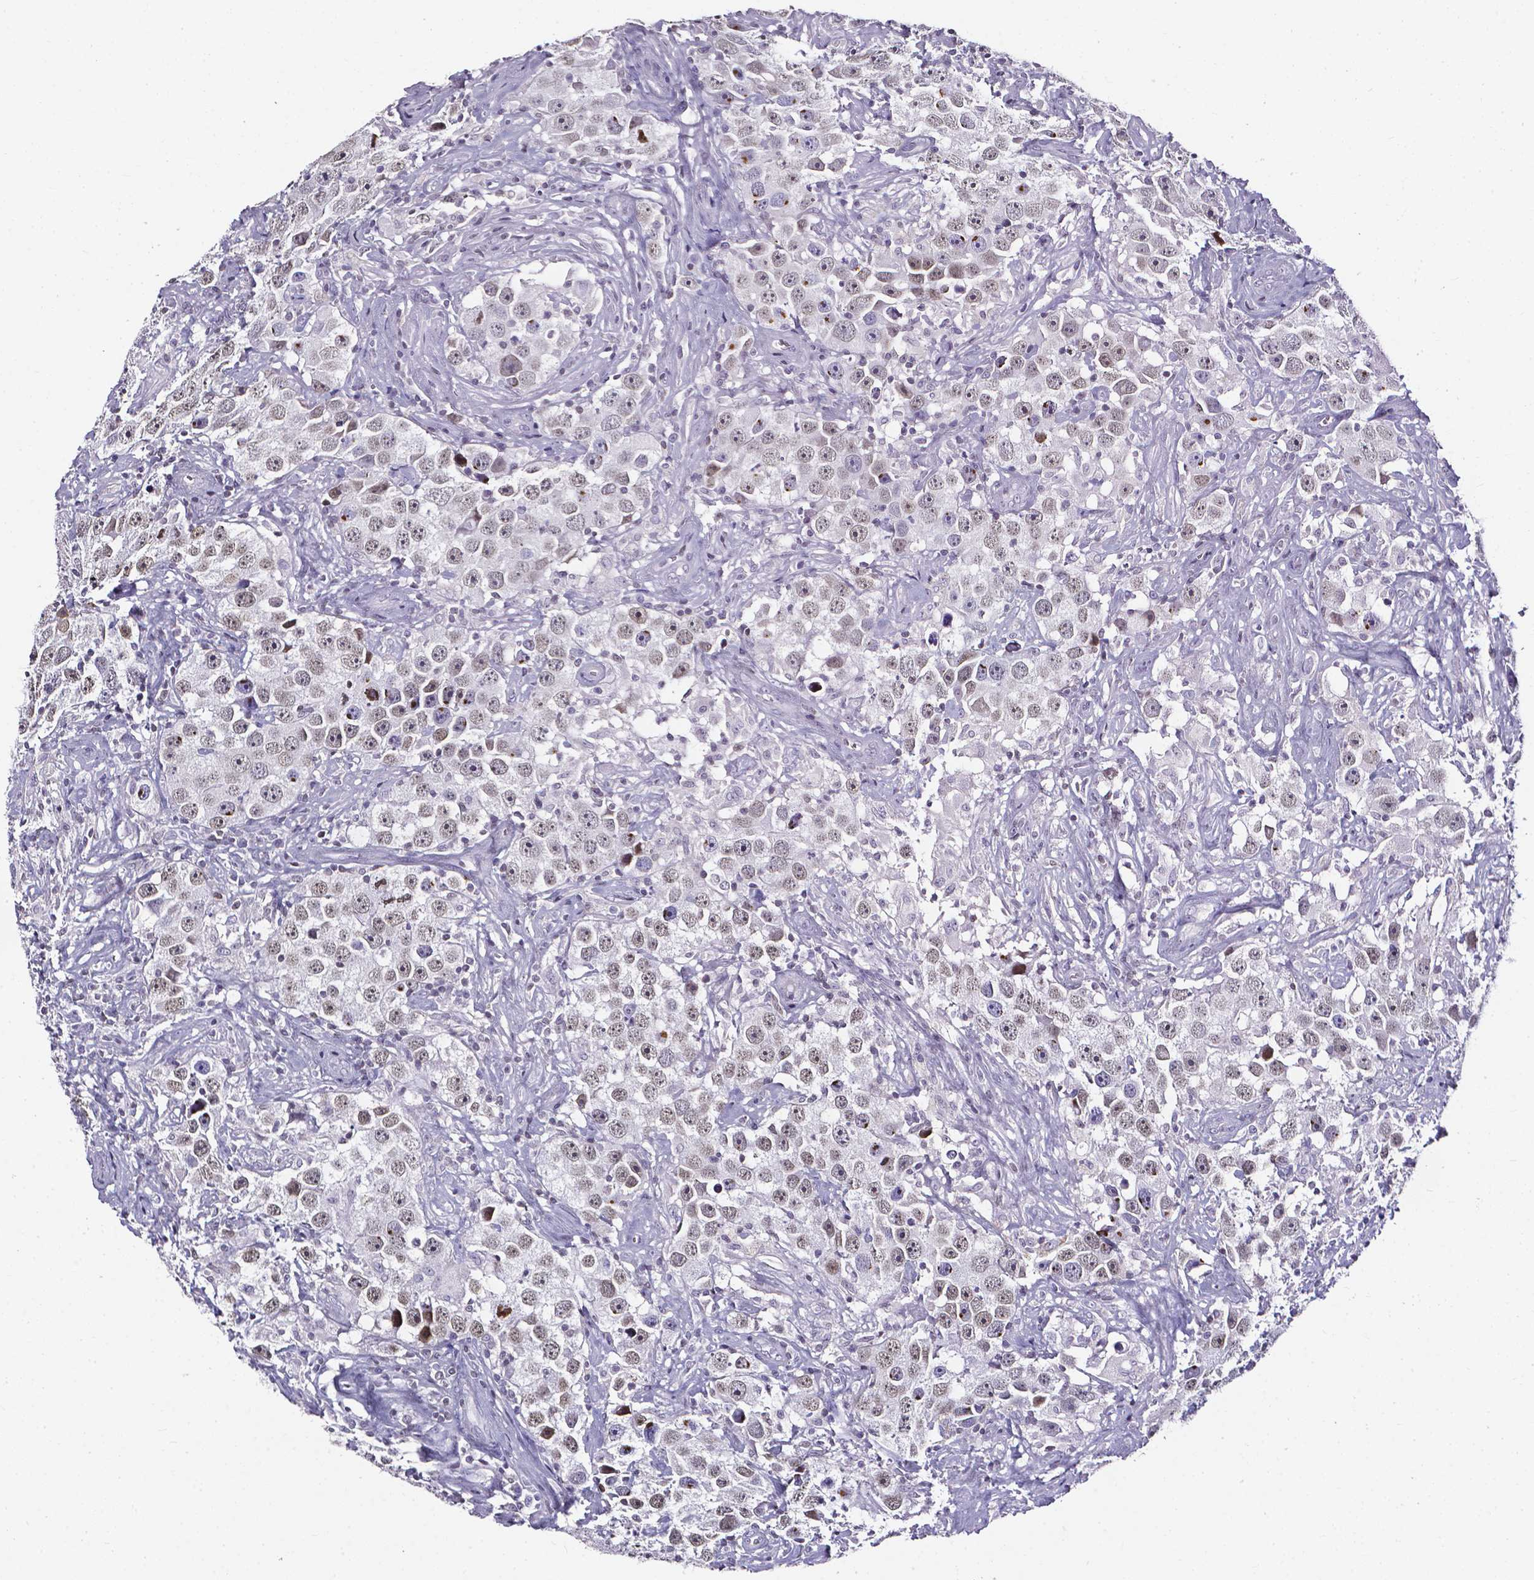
{"staining": {"intensity": "moderate", "quantity": "<25%", "location": "cytoplasmic/membranous"}, "tissue": "testis cancer", "cell_type": "Tumor cells", "image_type": "cancer", "snomed": [{"axis": "morphology", "description": "Seminoma, NOS"}, {"axis": "topography", "description": "Testis"}], "caption": "The histopathology image displays staining of testis cancer, revealing moderate cytoplasmic/membranous protein staining (brown color) within tumor cells.", "gene": "AKR1B10", "patient": {"sex": "male", "age": 49}}